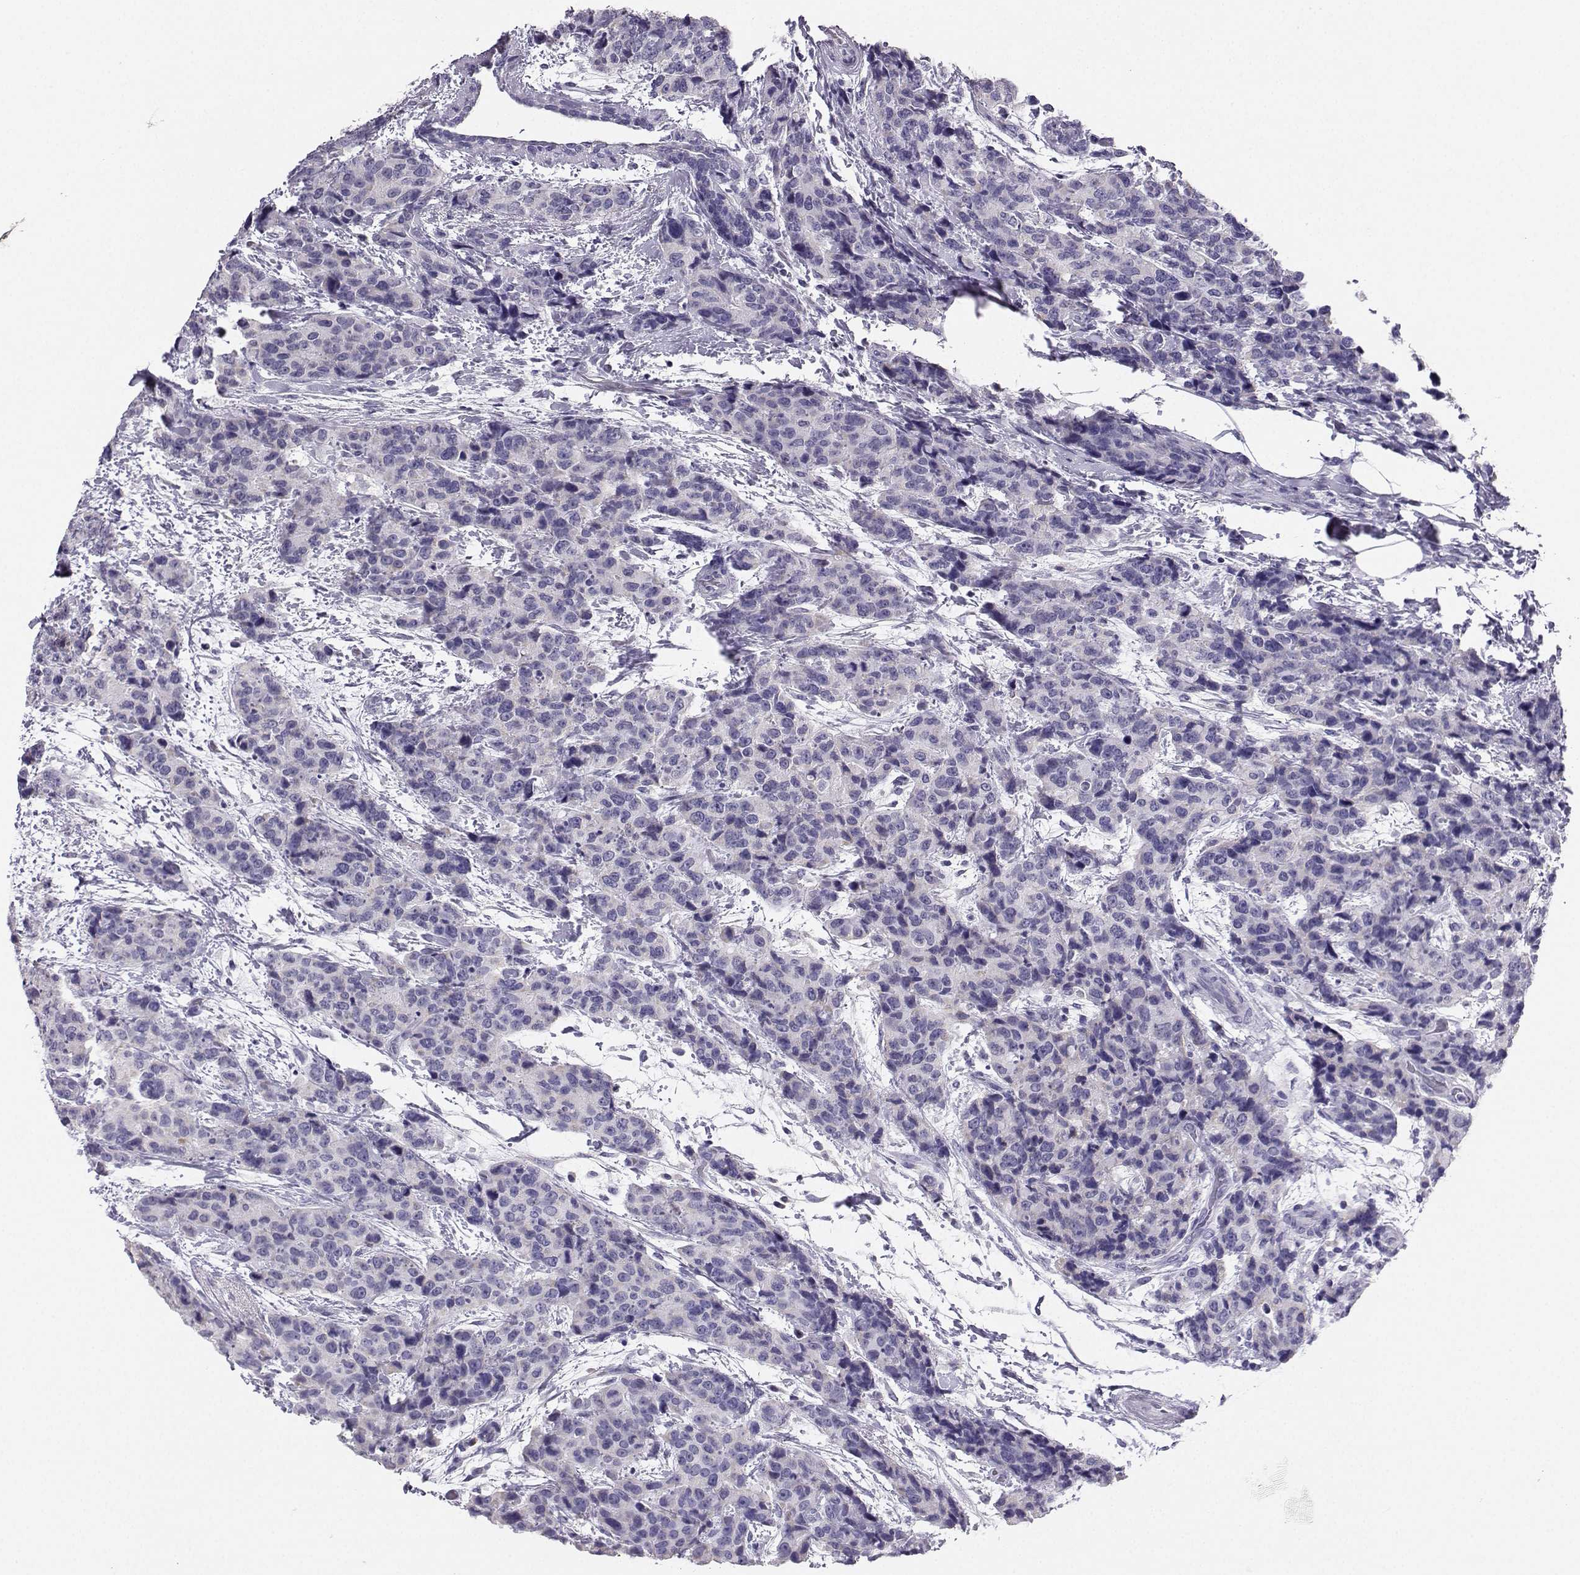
{"staining": {"intensity": "negative", "quantity": "none", "location": "none"}, "tissue": "breast cancer", "cell_type": "Tumor cells", "image_type": "cancer", "snomed": [{"axis": "morphology", "description": "Lobular carcinoma"}, {"axis": "topography", "description": "Breast"}], "caption": "Tumor cells show no significant expression in breast cancer (lobular carcinoma).", "gene": "AVP", "patient": {"sex": "female", "age": 59}}